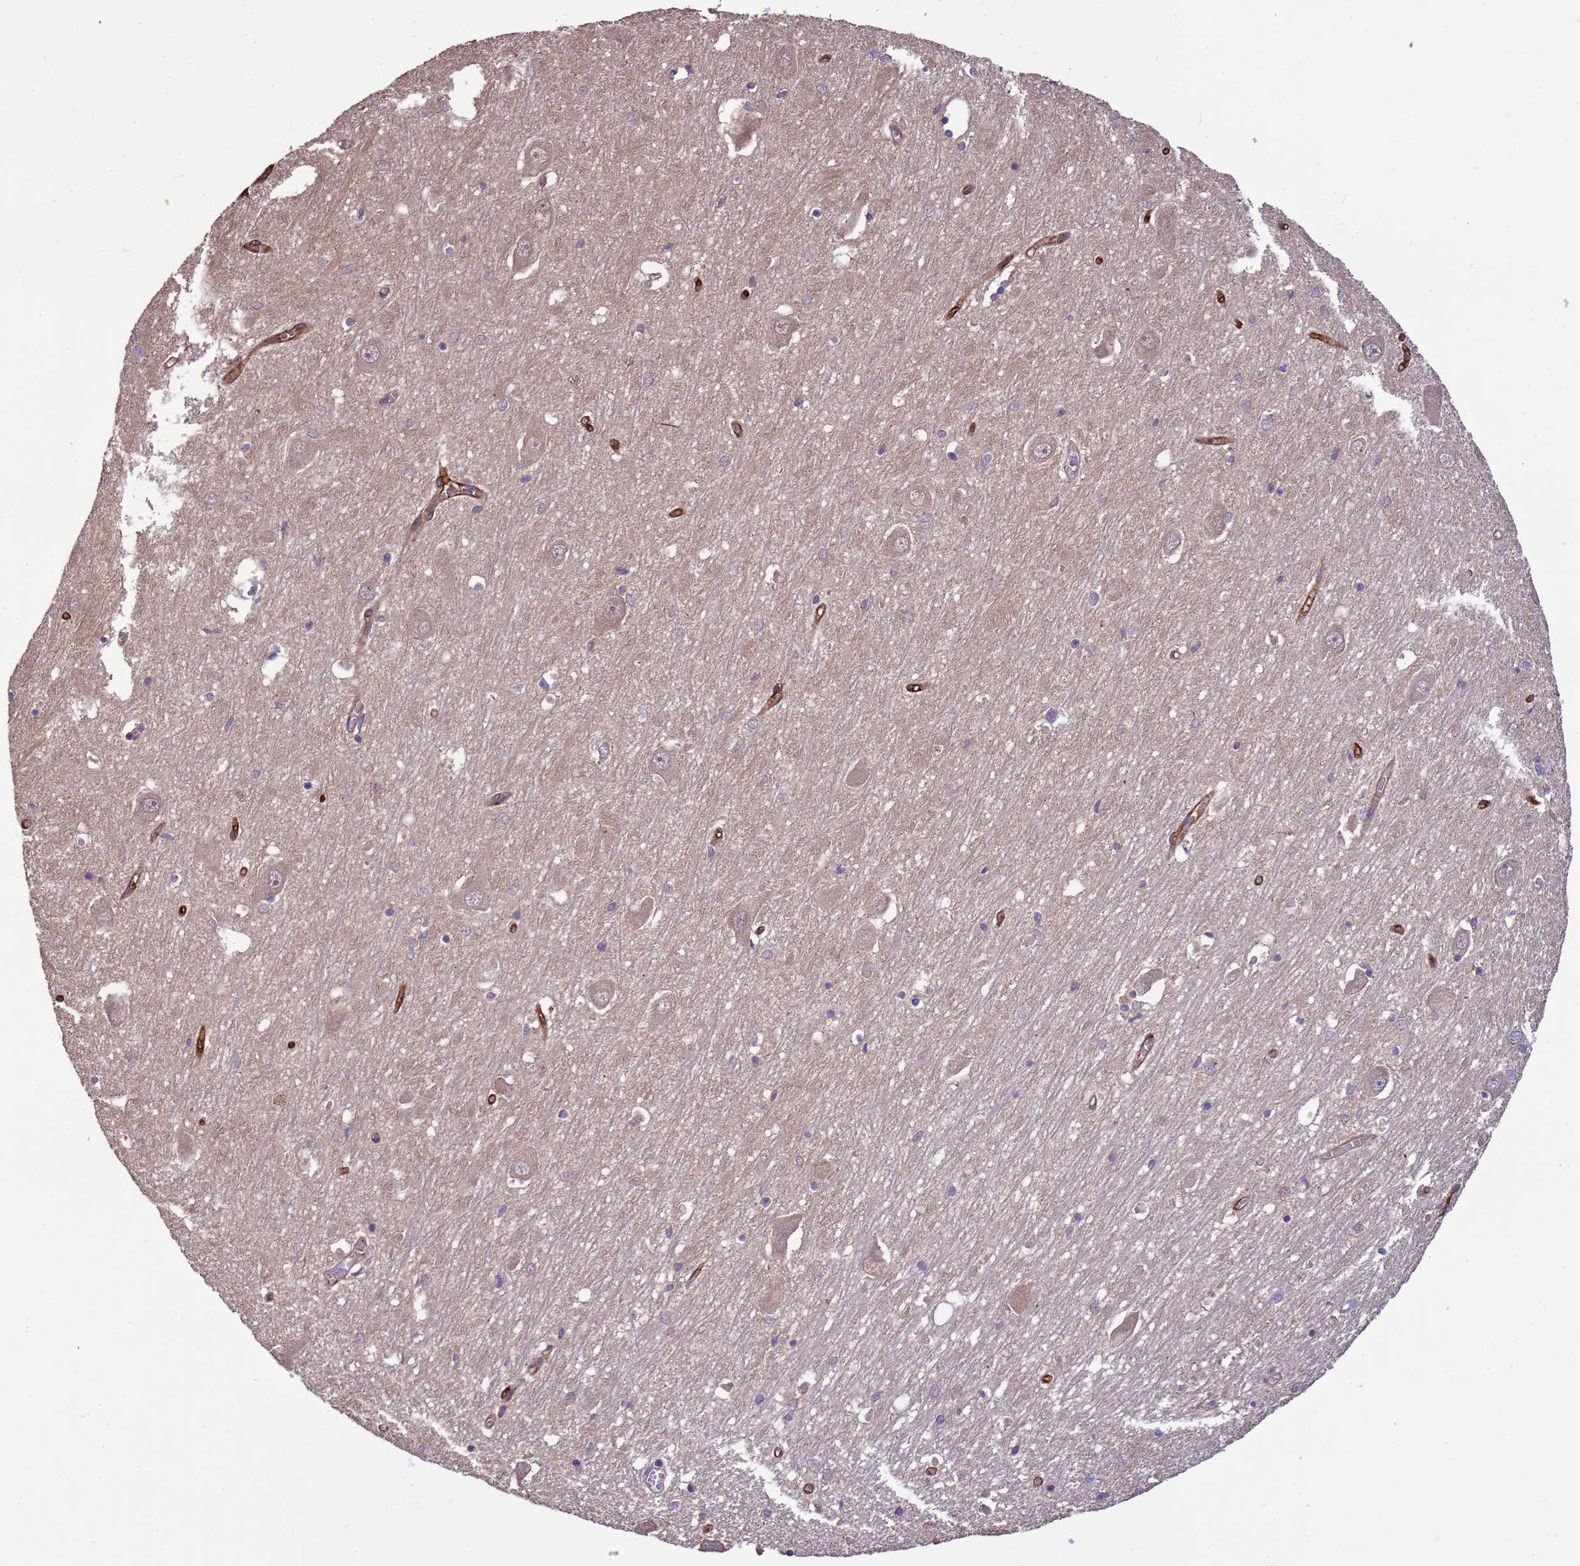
{"staining": {"intensity": "negative", "quantity": "none", "location": "none"}, "tissue": "hippocampus", "cell_type": "Glial cells", "image_type": "normal", "snomed": [{"axis": "morphology", "description": "Normal tissue, NOS"}, {"axis": "topography", "description": "Hippocampus"}], "caption": "Immunohistochemical staining of unremarkable hippocampus shows no significant positivity in glial cells. (DAB immunohistochemistry (IHC) with hematoxylin counter stain).", "gene": "ZBTB5", "patient": {"sex": "male", "age": 70}}